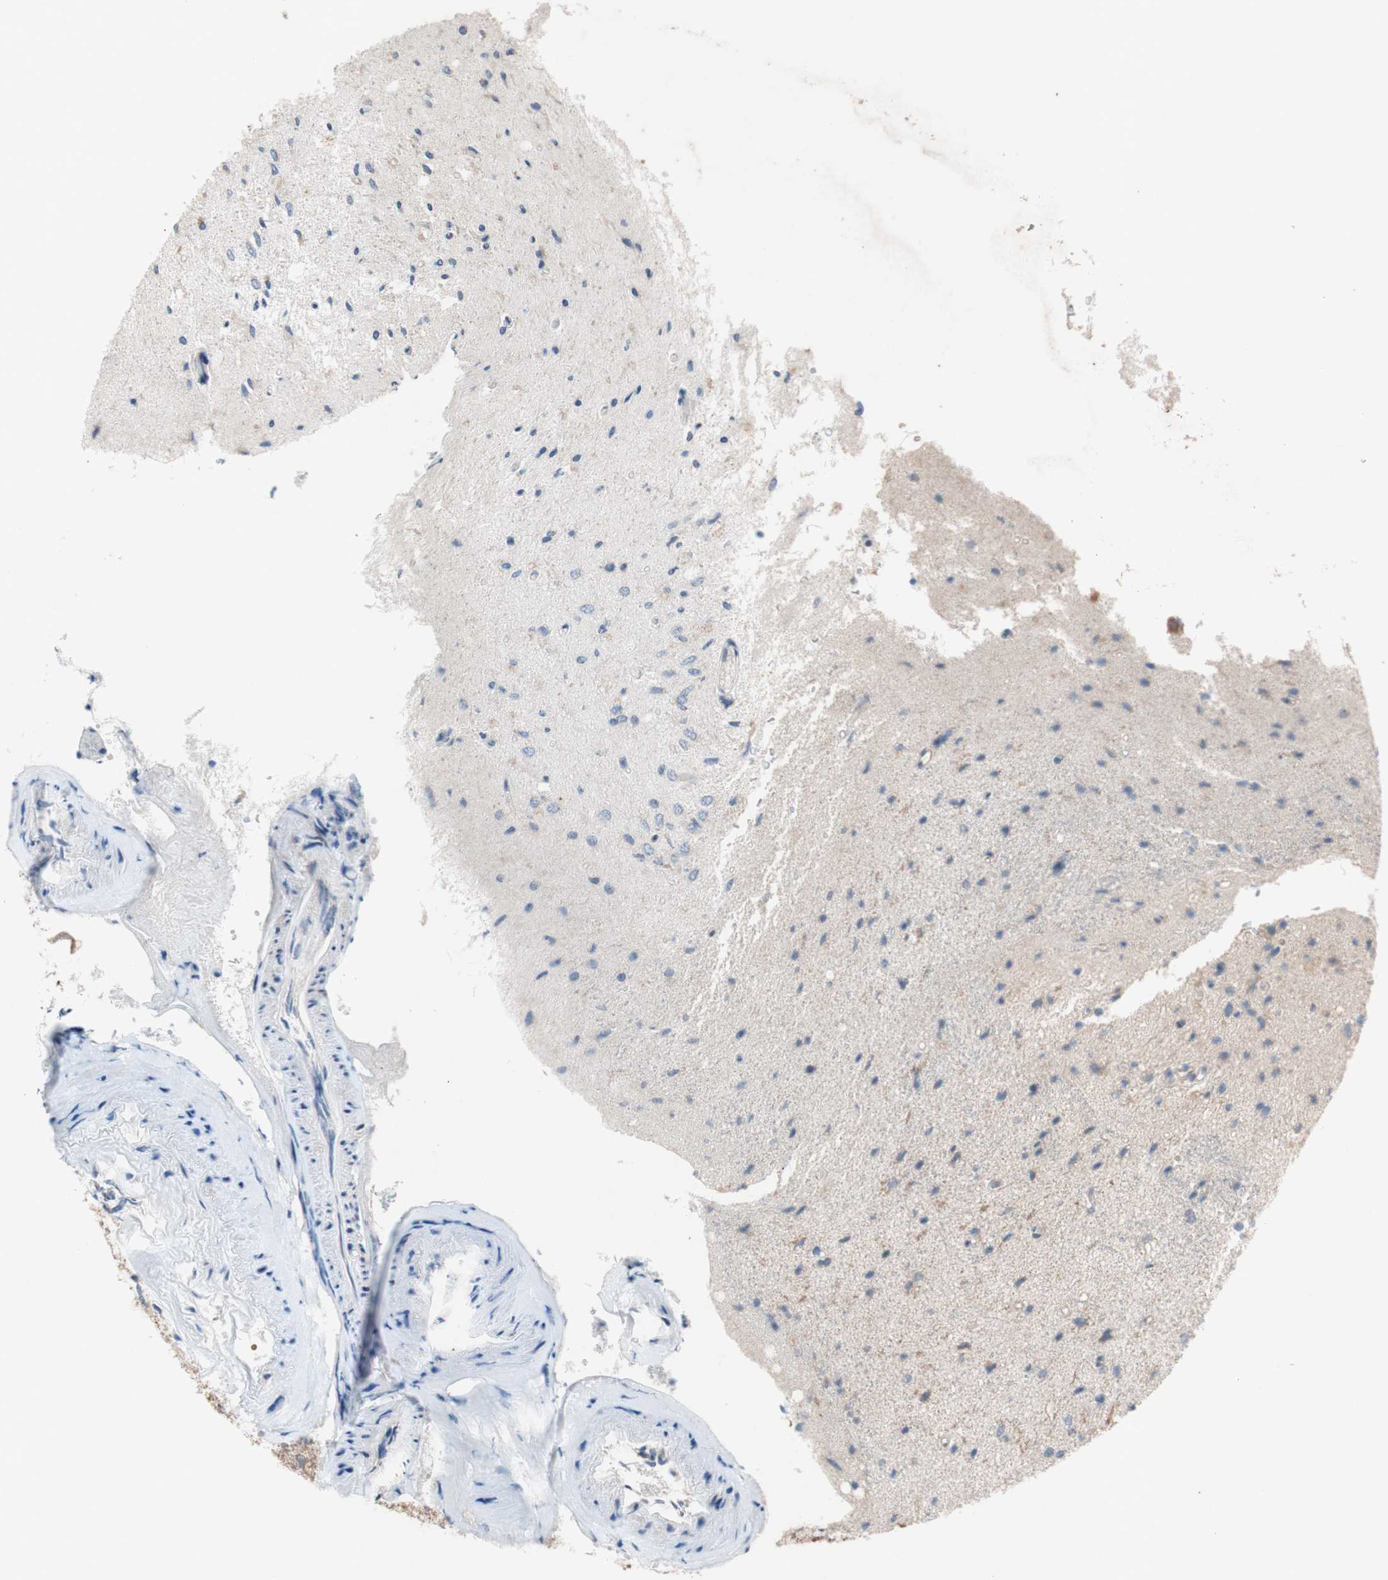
{"staining": {"intensity": "moderate", "quantity": ">75%", "location": "cytoplasmic/membranous"}, "tissue": "glioma", "cell_type": "Tumor cells", "image_type": "cancer", "snomed": [{"axis": "morphology", "description": "Glioma, malignant, Low grade"}, {"axis": "topography", "description": "Brain"}], "caption": "The immunohistochemical stain highlights moderate cytoplasmic/membranous expression in tumor cells of glioma tissue.", "gene": "TST", "patient": {"sex": "male", "age": 77}}